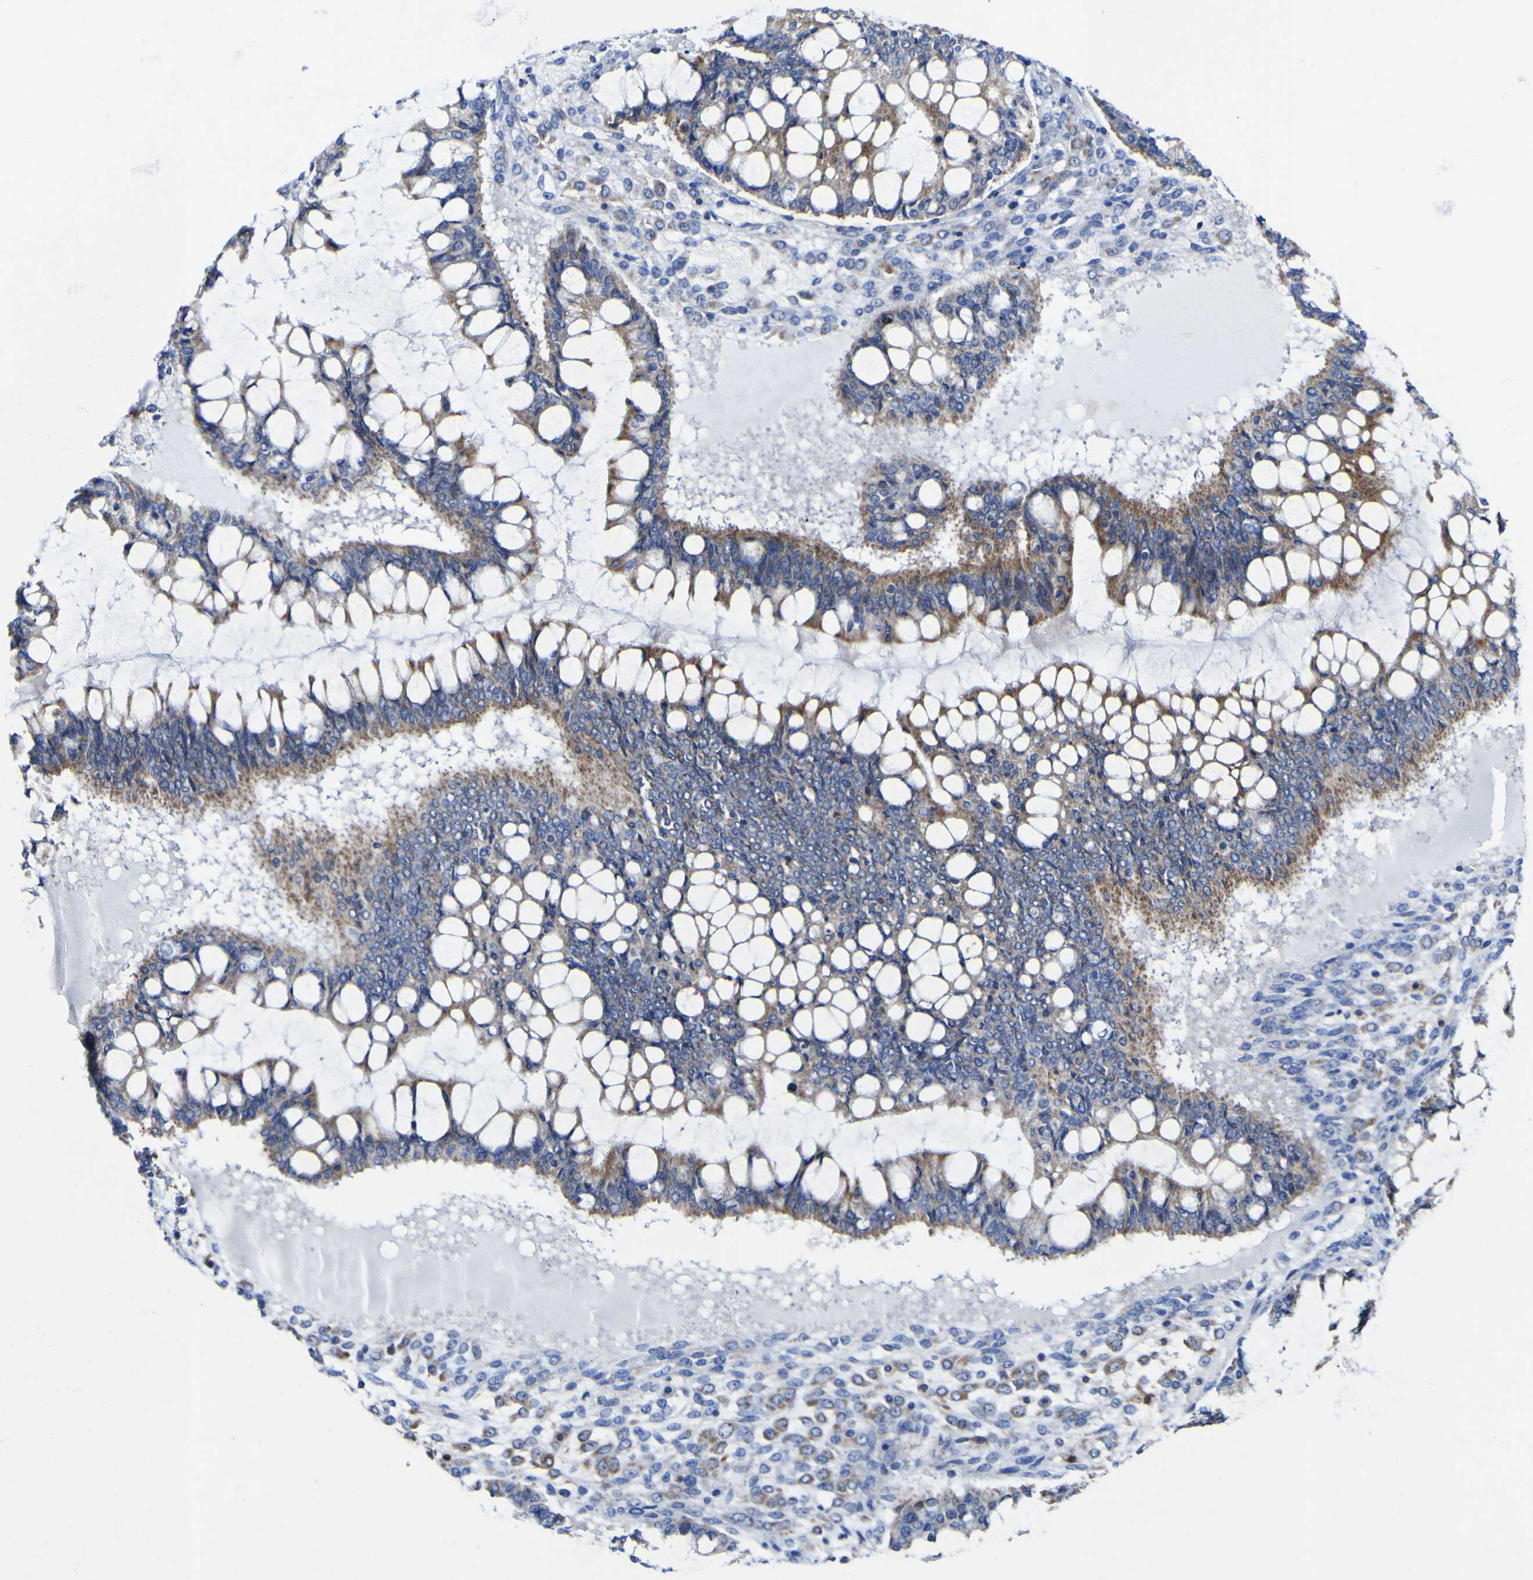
{"staining": {"intensity": "moderate", "quantity": ">75%", "location": "cytoplasmic/membranous"}, "tissue": "ovarian cancer", "cell_type": "Tumor cells", "image_type": "cancer", "snomed": [{"axis": "morphology", "description": "Cystadenocarcinoma, mucinous, NOS"}, {"axis": "topography", "description": "Ovary"}], "caption": "High-power microscopy captured an IHC histopathology image of mucinous cystadenocarcinoma (ovarian), revealing moderate cytoplasmic/membranous staining in about >75% of tumor cells. The staining was performed using DAB to visualize the protein expression in brown, while the nuclei were stained in blue with hematoxylin (Magnification: 20x).", "gene": "CCDC90B", "patient": {"sex": "female", "age": 73}}